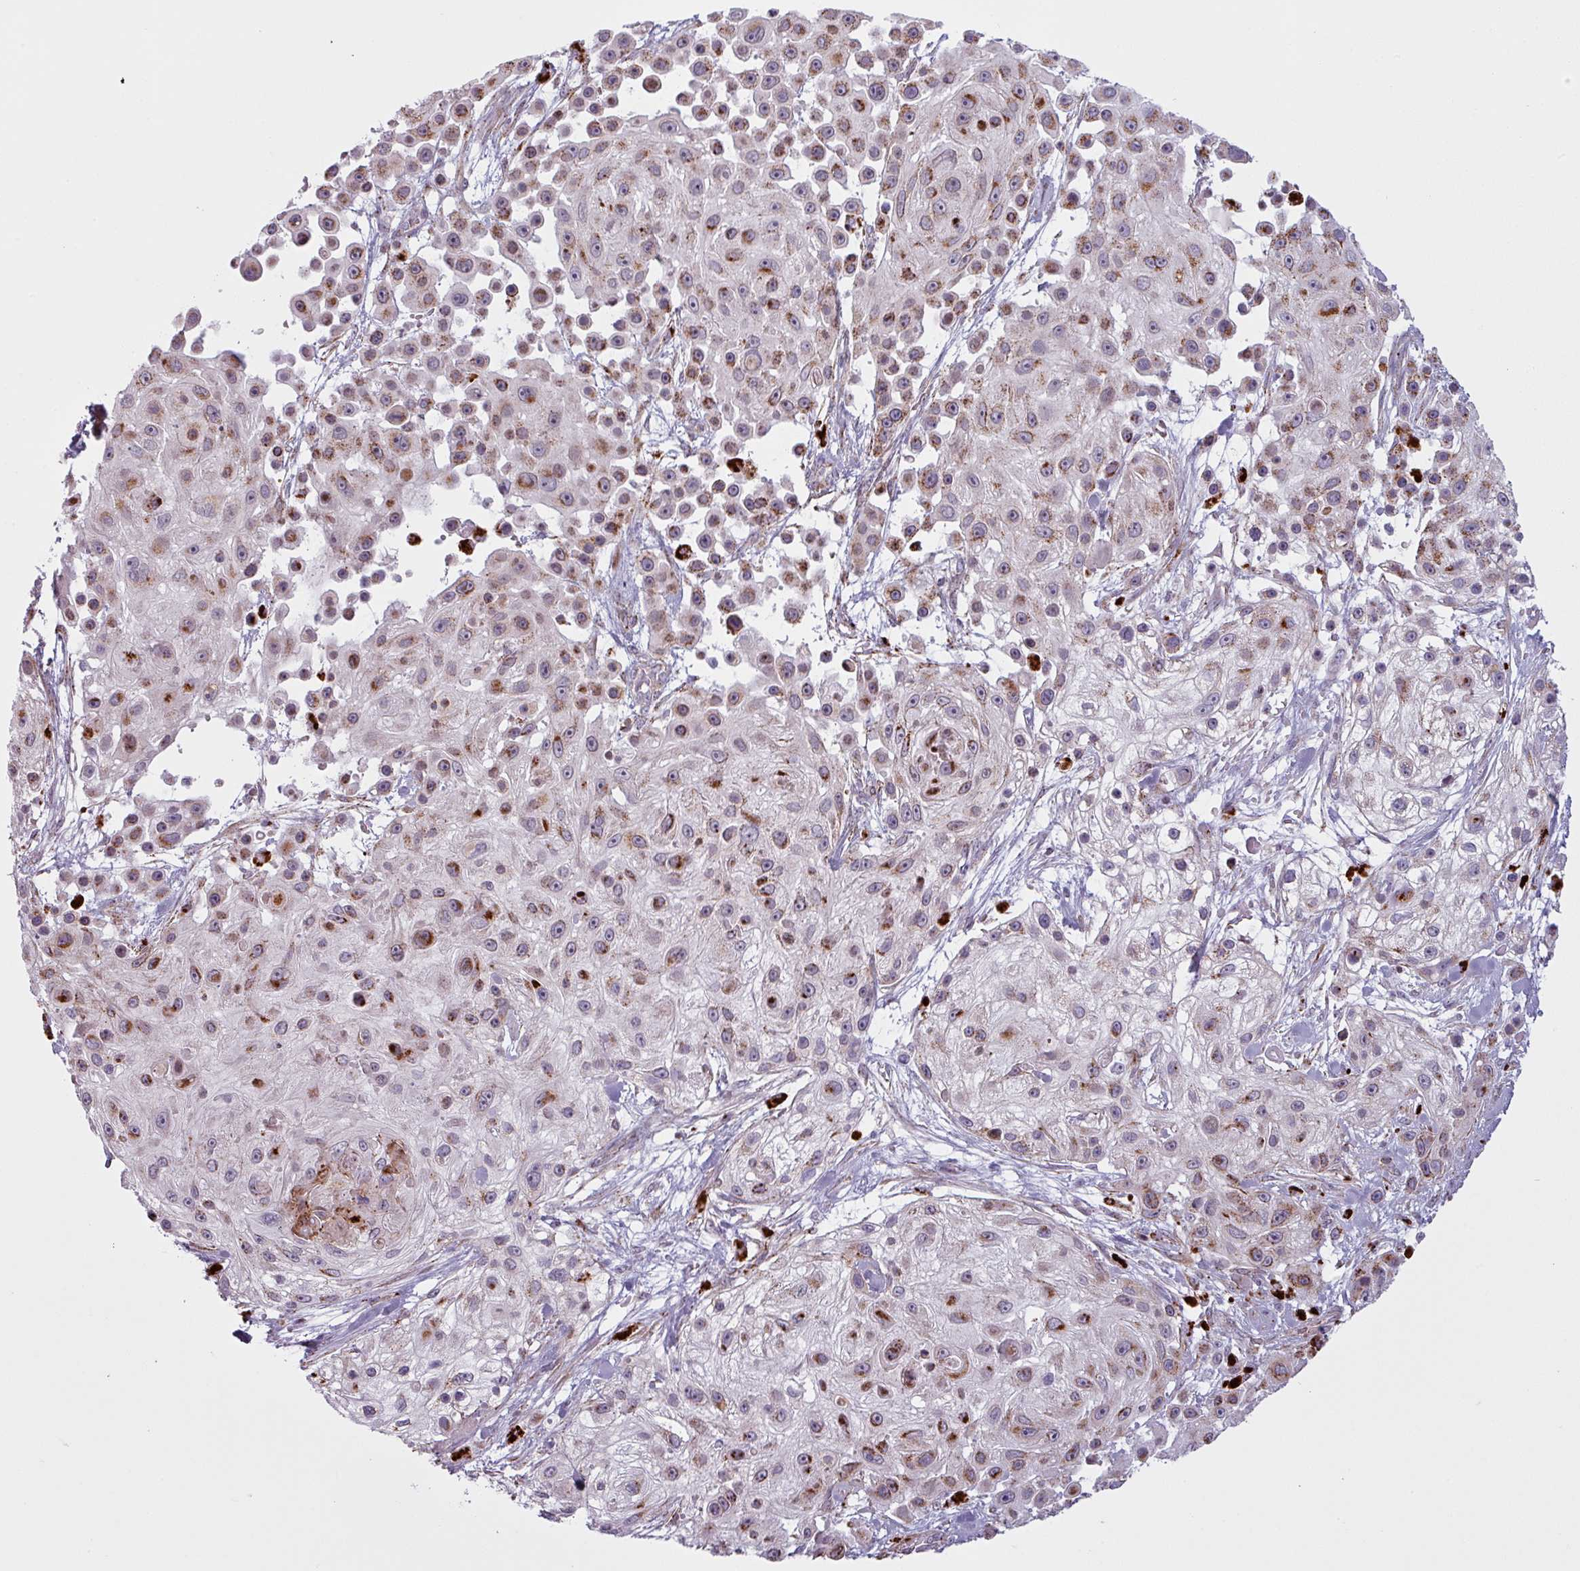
{"staining": {"intensity": "moderate", "quantity": ">75%", "location": "cytoplasmic/membranous"}, "tissue": "skin cancer", "cell_type": "Tumor cells", "image_type": "cancer", "snomed": [{"axis": "morphology", "description": "Squamous cell carcinoma, NOS"}, {"axis": "topography", "description": "Skin"}], "caption": "Human skin cancer (squamous cell carcinoma) stained with a brown dye displays moderate cytoplasmic/membranous positive positivity in approximately >75% of tumor cells.", "gene": "MAP7D2", "patient": {"sex": "male", "age": 67}}